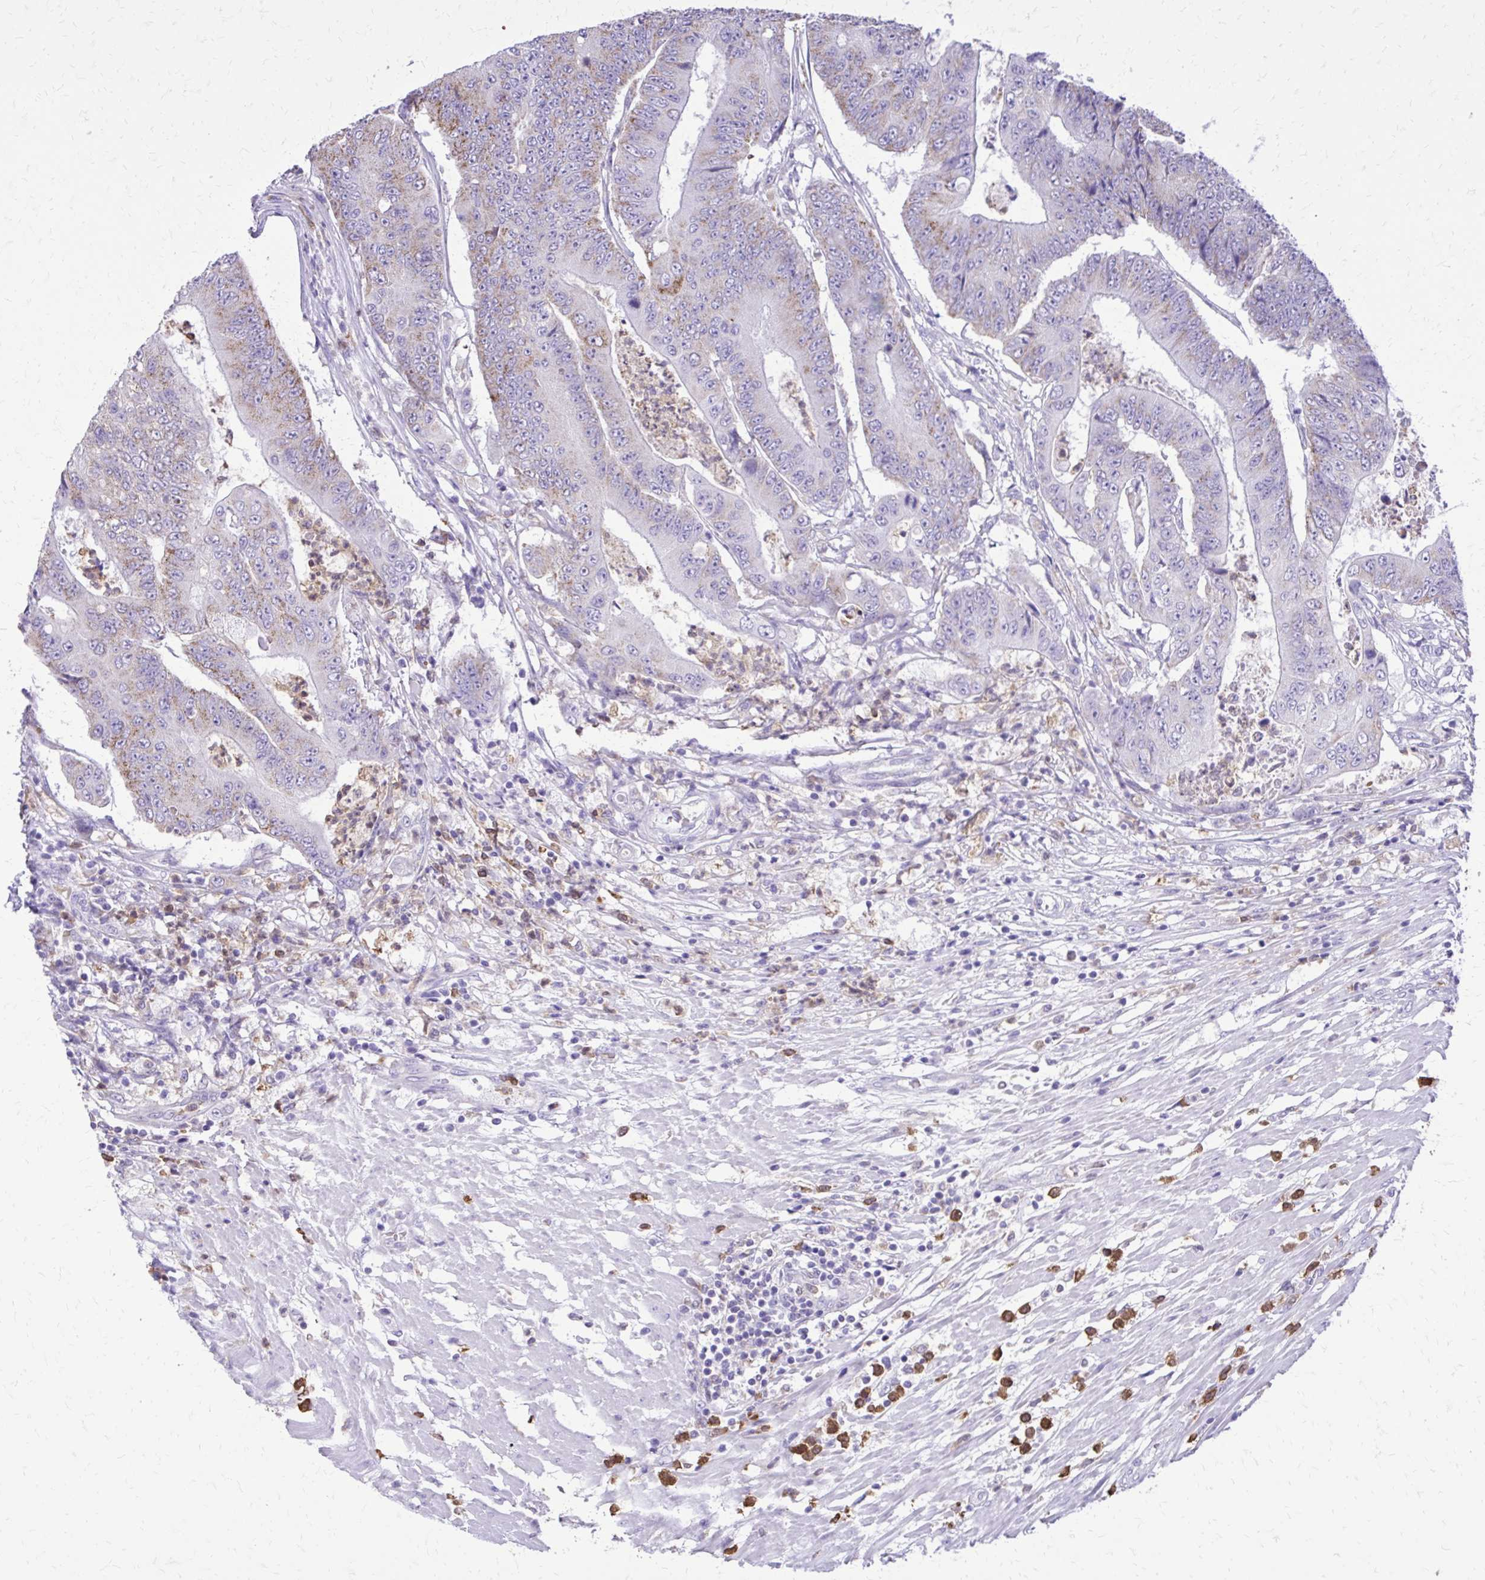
{"staining": {"intensity": "weak", "quantity": "25%-75%", "location": "cytoplasmic/membranous"}, "tissue": "colorectal cancer", "cell_type": "Tumor cells", "image_type": "cancer", "snomed": [{"axis": "morphology", "description": "Adenocarcinoma, NOS"}, {"axis": "topography", "description": "Colon"}], "caption": "Immunohistochemical staining of colorectal cancer (adenocarcinoma) exhibits weak cytoplasmic/membranous protein staining in about 25%-75% of tumor cells.", "gene": "CAT", "patient": {"sex": "female", "age": 48}}